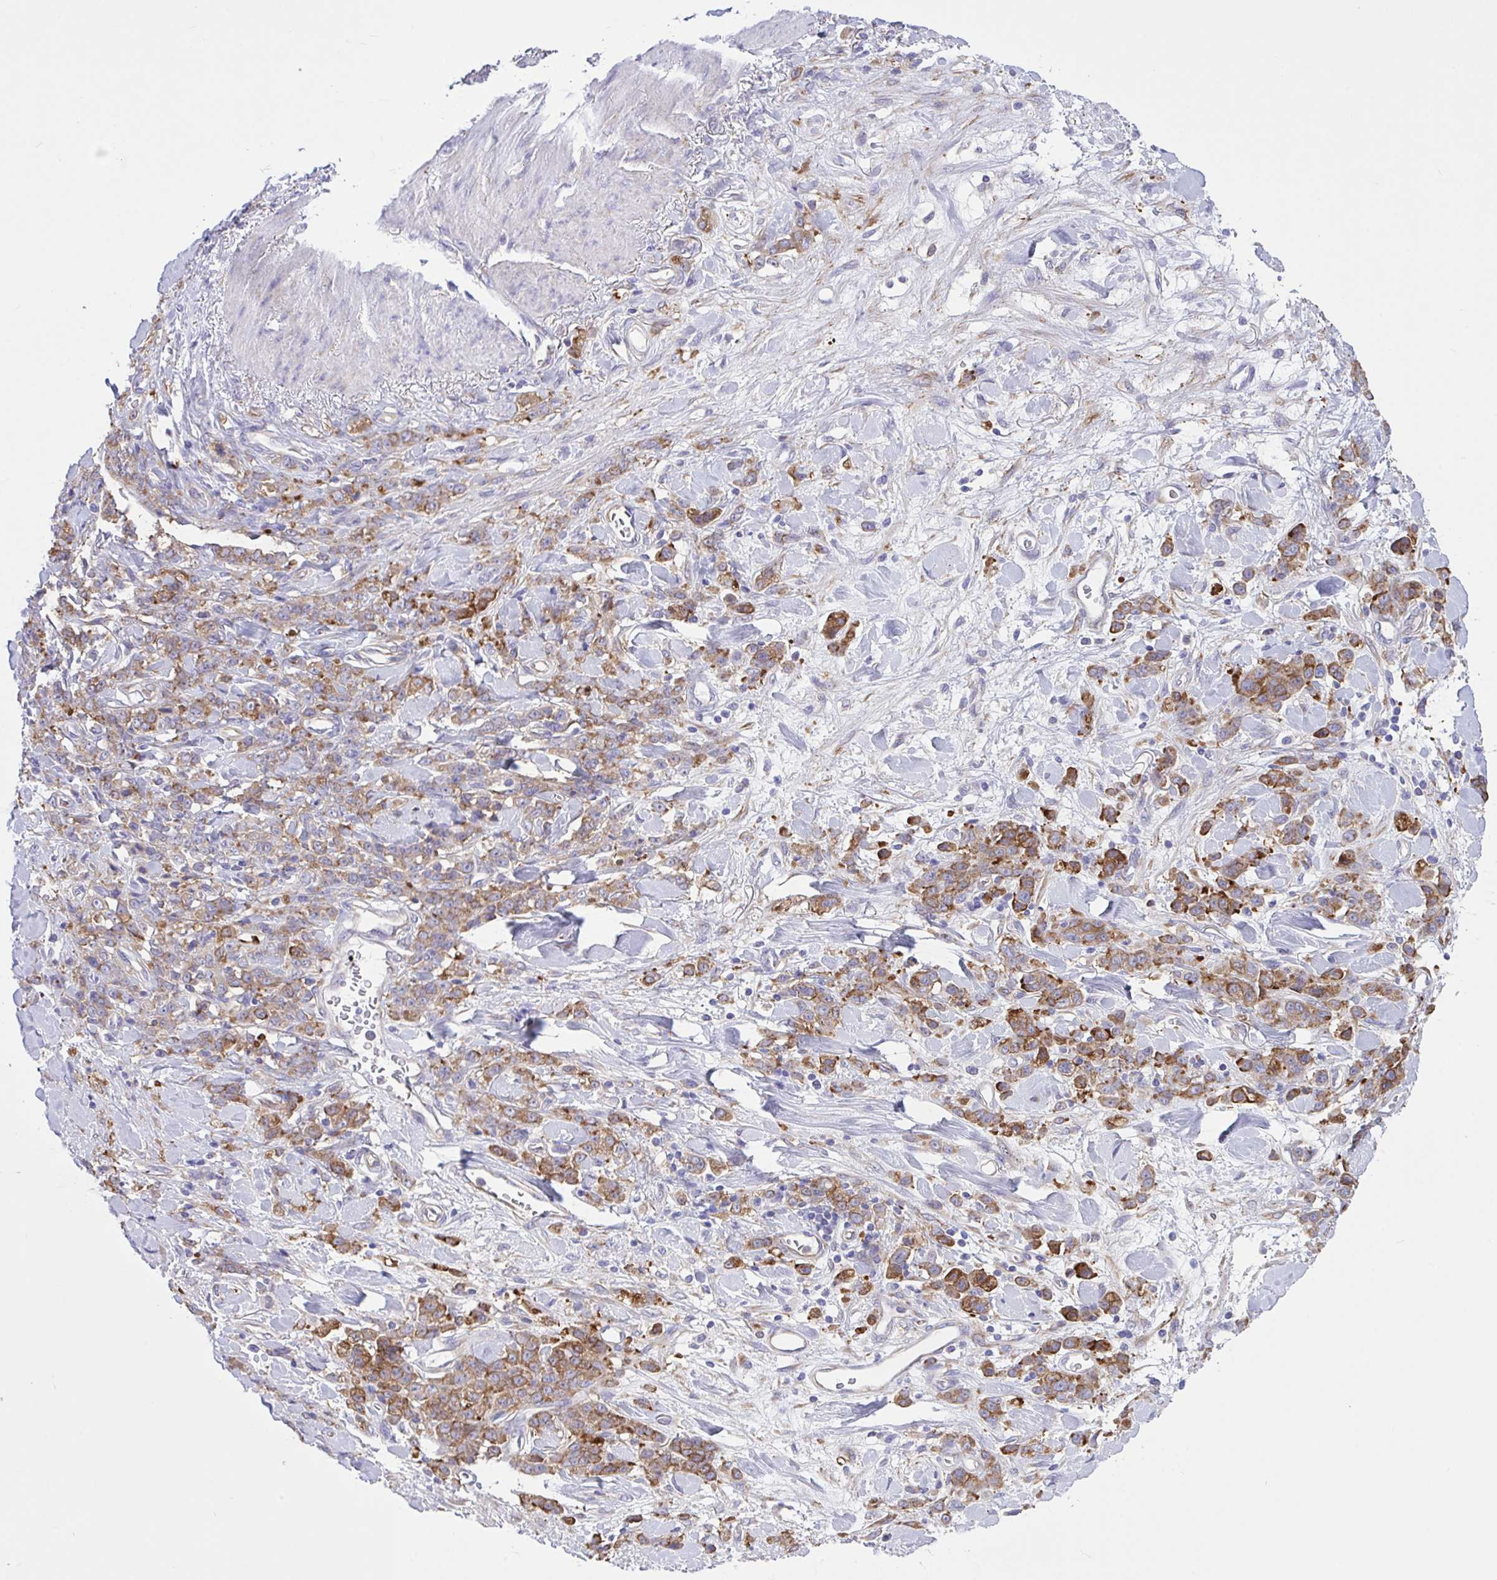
{"staining": {"intensity": "moderate", "quantity": ">75%", "location": "cytoplasmic/membranous"}, "tissue": "stomach cancer", "cell_type": "Tumor cells", "image_type": "cancer", "snomed": [{"axis": "morphology", "description": "Normal tissue, NOS"}, {"axis": "morphology", "description": "Adenocarcinoma, NOS"}, {"axis": "topography", "description": "Stomach"}], "caption": "A histopathology image of stomach cancer (adenocarcinoma) stained for a protein demonstrates moderate cytoplasmic/membranous brown staining in tumor cells. Using DAB (brown) and hematoxylin (blue) stains, captured at high magnification using brightfield microscopy.", "gene": "OR51M1", "patient": {"sex": "male", "age": 82}}